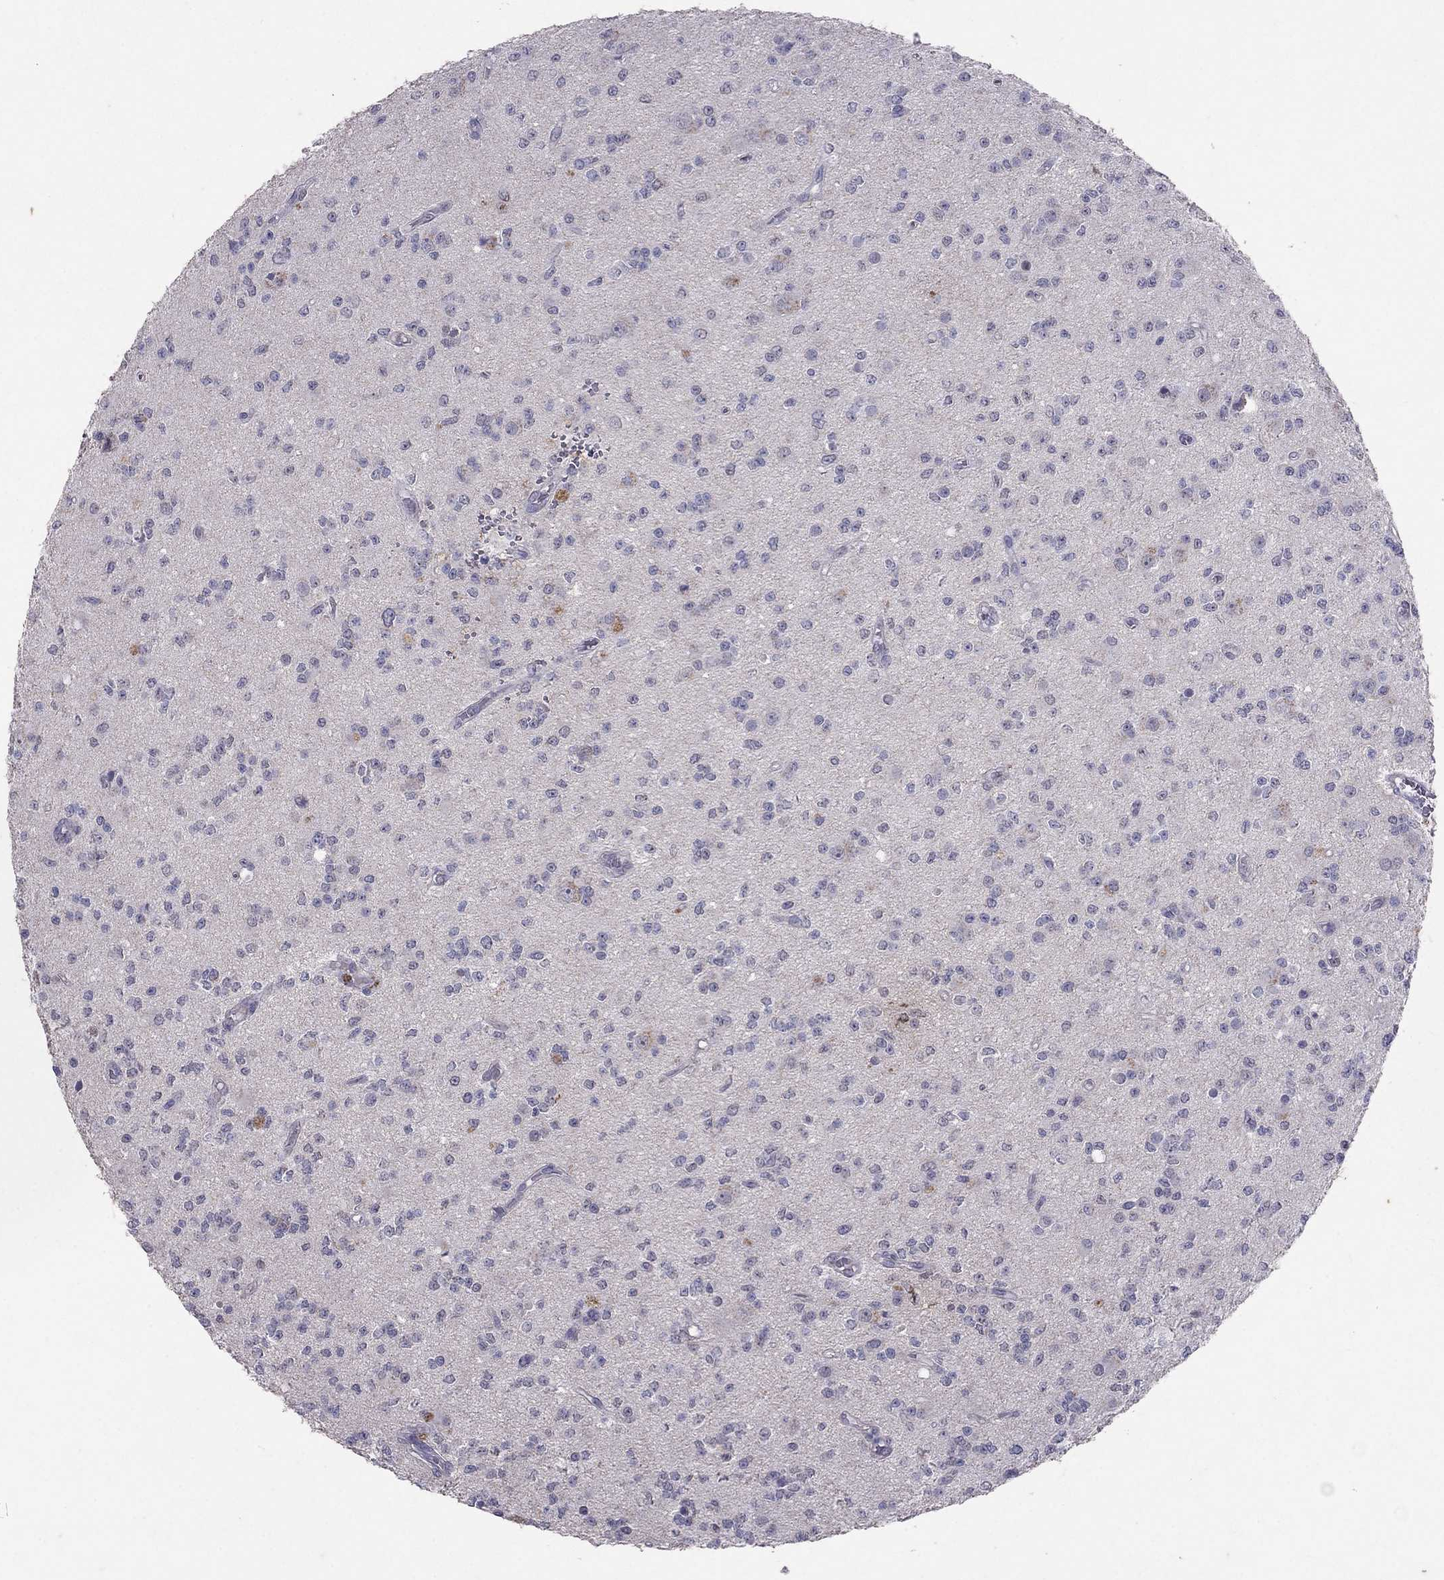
{"staining": {"intensity": "negative", "quantity": "none", "location": "none"}, "tissue": "glioma", "cell_type": "Tumor cells", "image_type": "cancer", "snomed": [{"axis": "morphology", "description": "Glioma, malignant, Low grade"}, {"axis": "topography", "description": "Brain"}], "caption": "A histopathology image of human glioma is negative for staining in tumor cells.", "gene": "FST", "patient": {"sex": "female", "age": 45}}